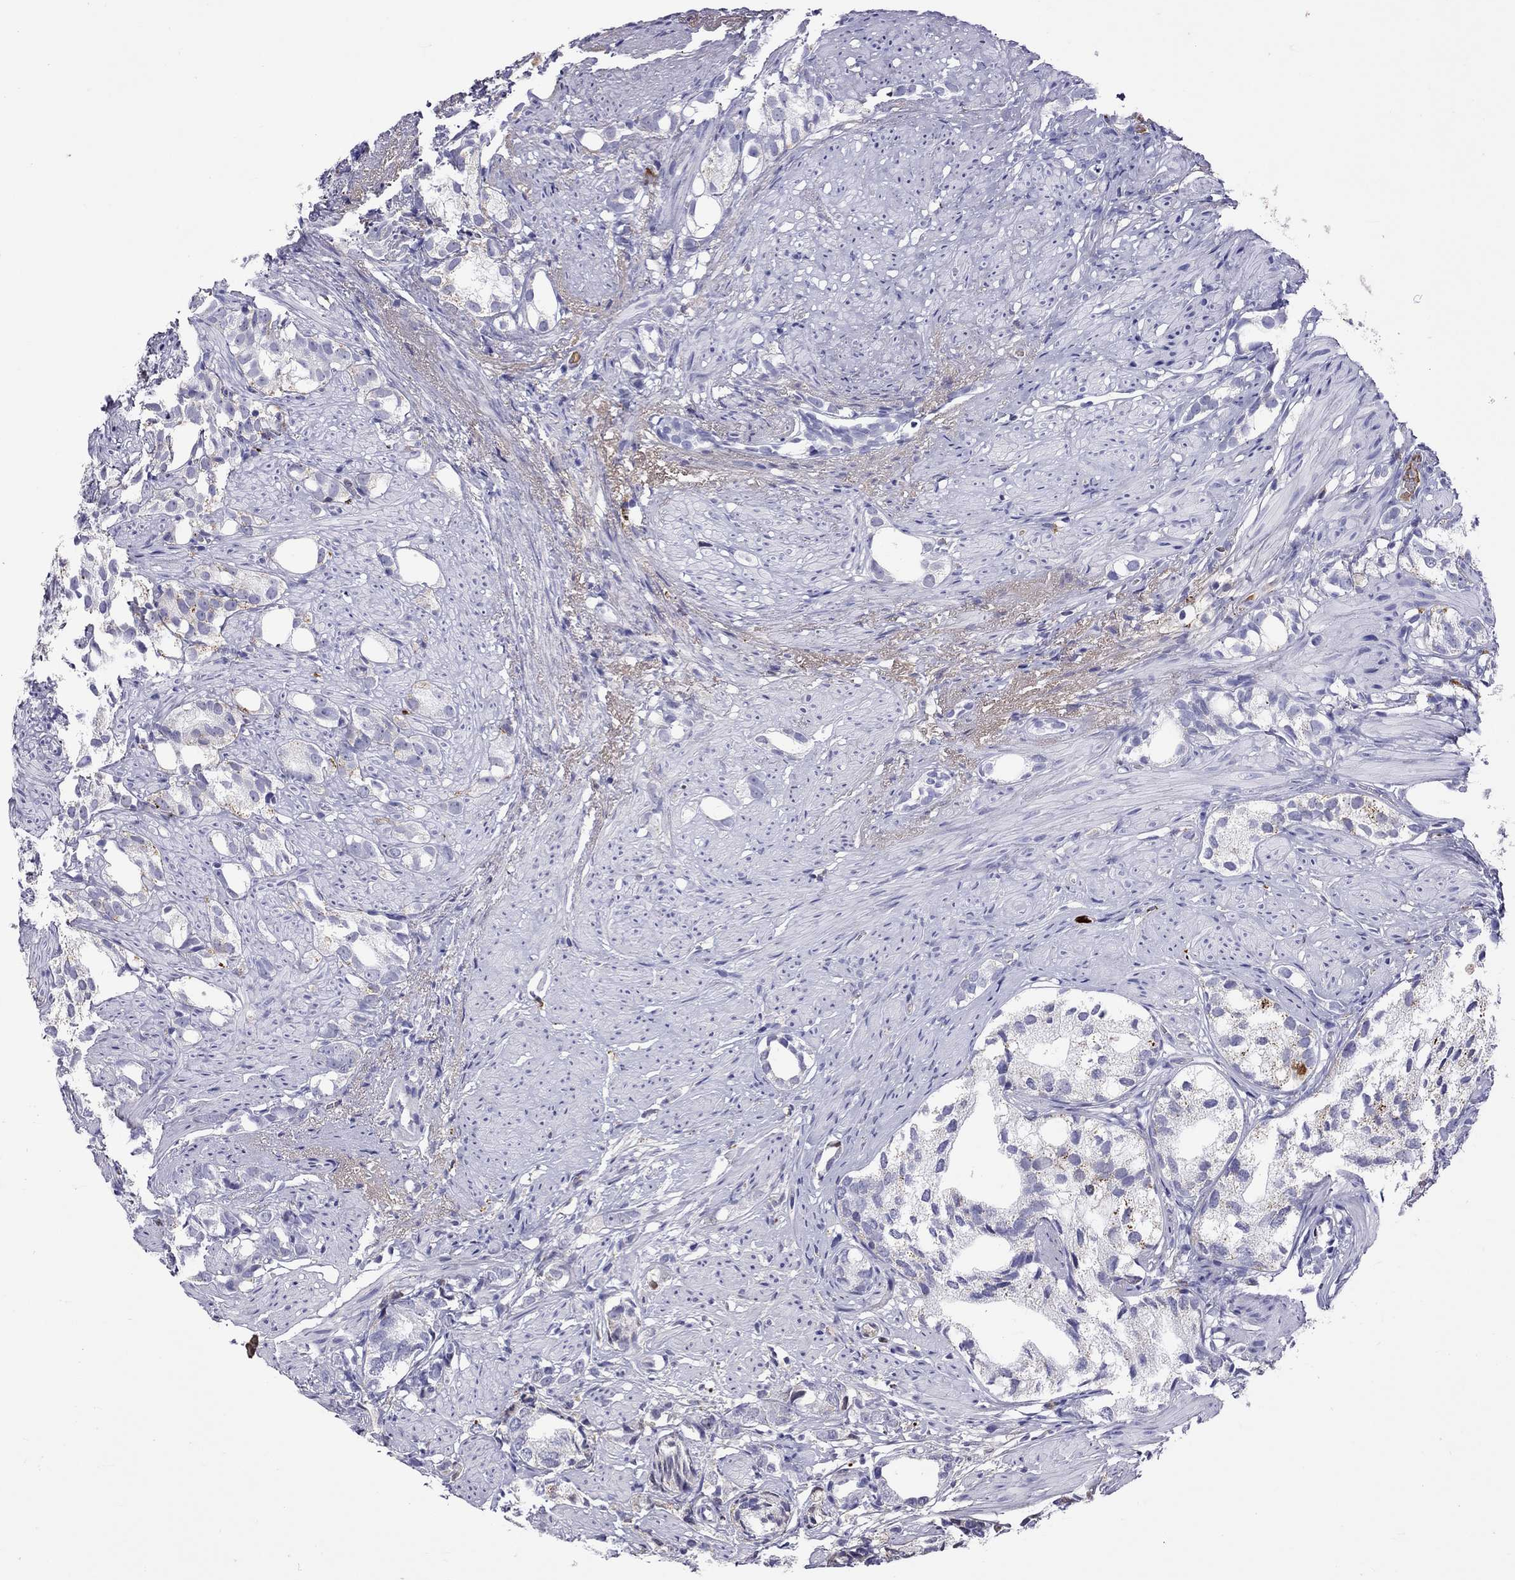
{"staining": {"intensity": "negative", "quantity": "none", "location": "none"}, "tissue": "prostate cancer", "cell_type": "Tumor cells", "image_type": "cancer", "snomed": [{"axis": "morphology", "description": "Adenocarcinoma, High grade"}, {"axis": "topography", "description": "Prostate"}], "caption": "Immunohistochemistry (IHC) of human adenocarcinoma (high-grade) (prostate) displays no positivity in tumor cells.", "gene": "SERPINA3", "patient": {"sex": "male", "age": 82}}